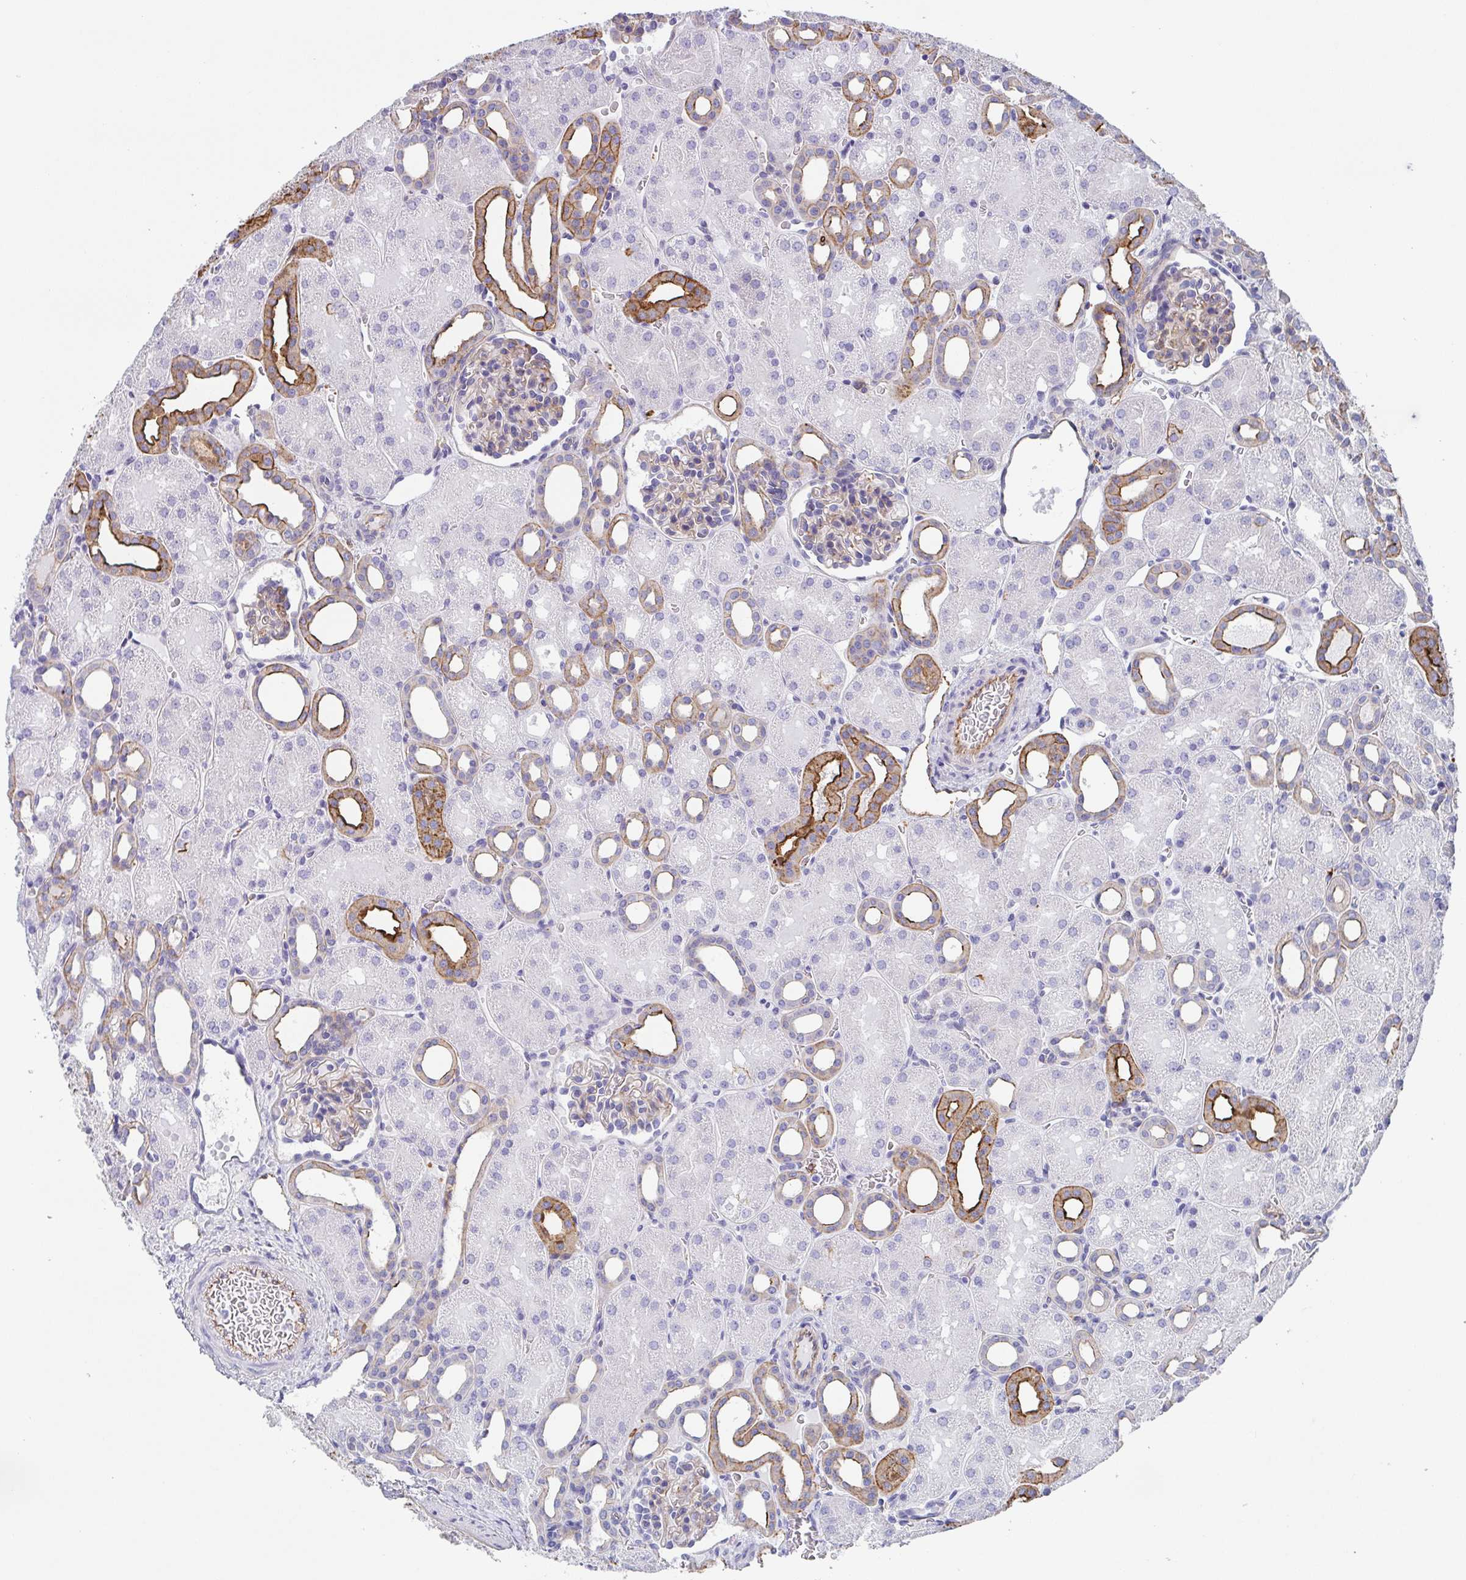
{"staining": {"intensity": "weak", "quantity": ">75%", "location": "cytoplasmic/membranous"}, "tissue": "kidney", "cell_type": "Cells in glomeruli", "image_type": "normal", "snomed": [{"axis": "morphology", "description": "Normal tissue, NOS"}, {"axis": "topography", "description": "Kidney"}], "caption": "Weak cytoplasmic/membranous positivity is appreciated in about >75% of cells in glomeruli in normal kidney.", "gene": "DBN1", "patient": {"sex": "male", "age": 2}}